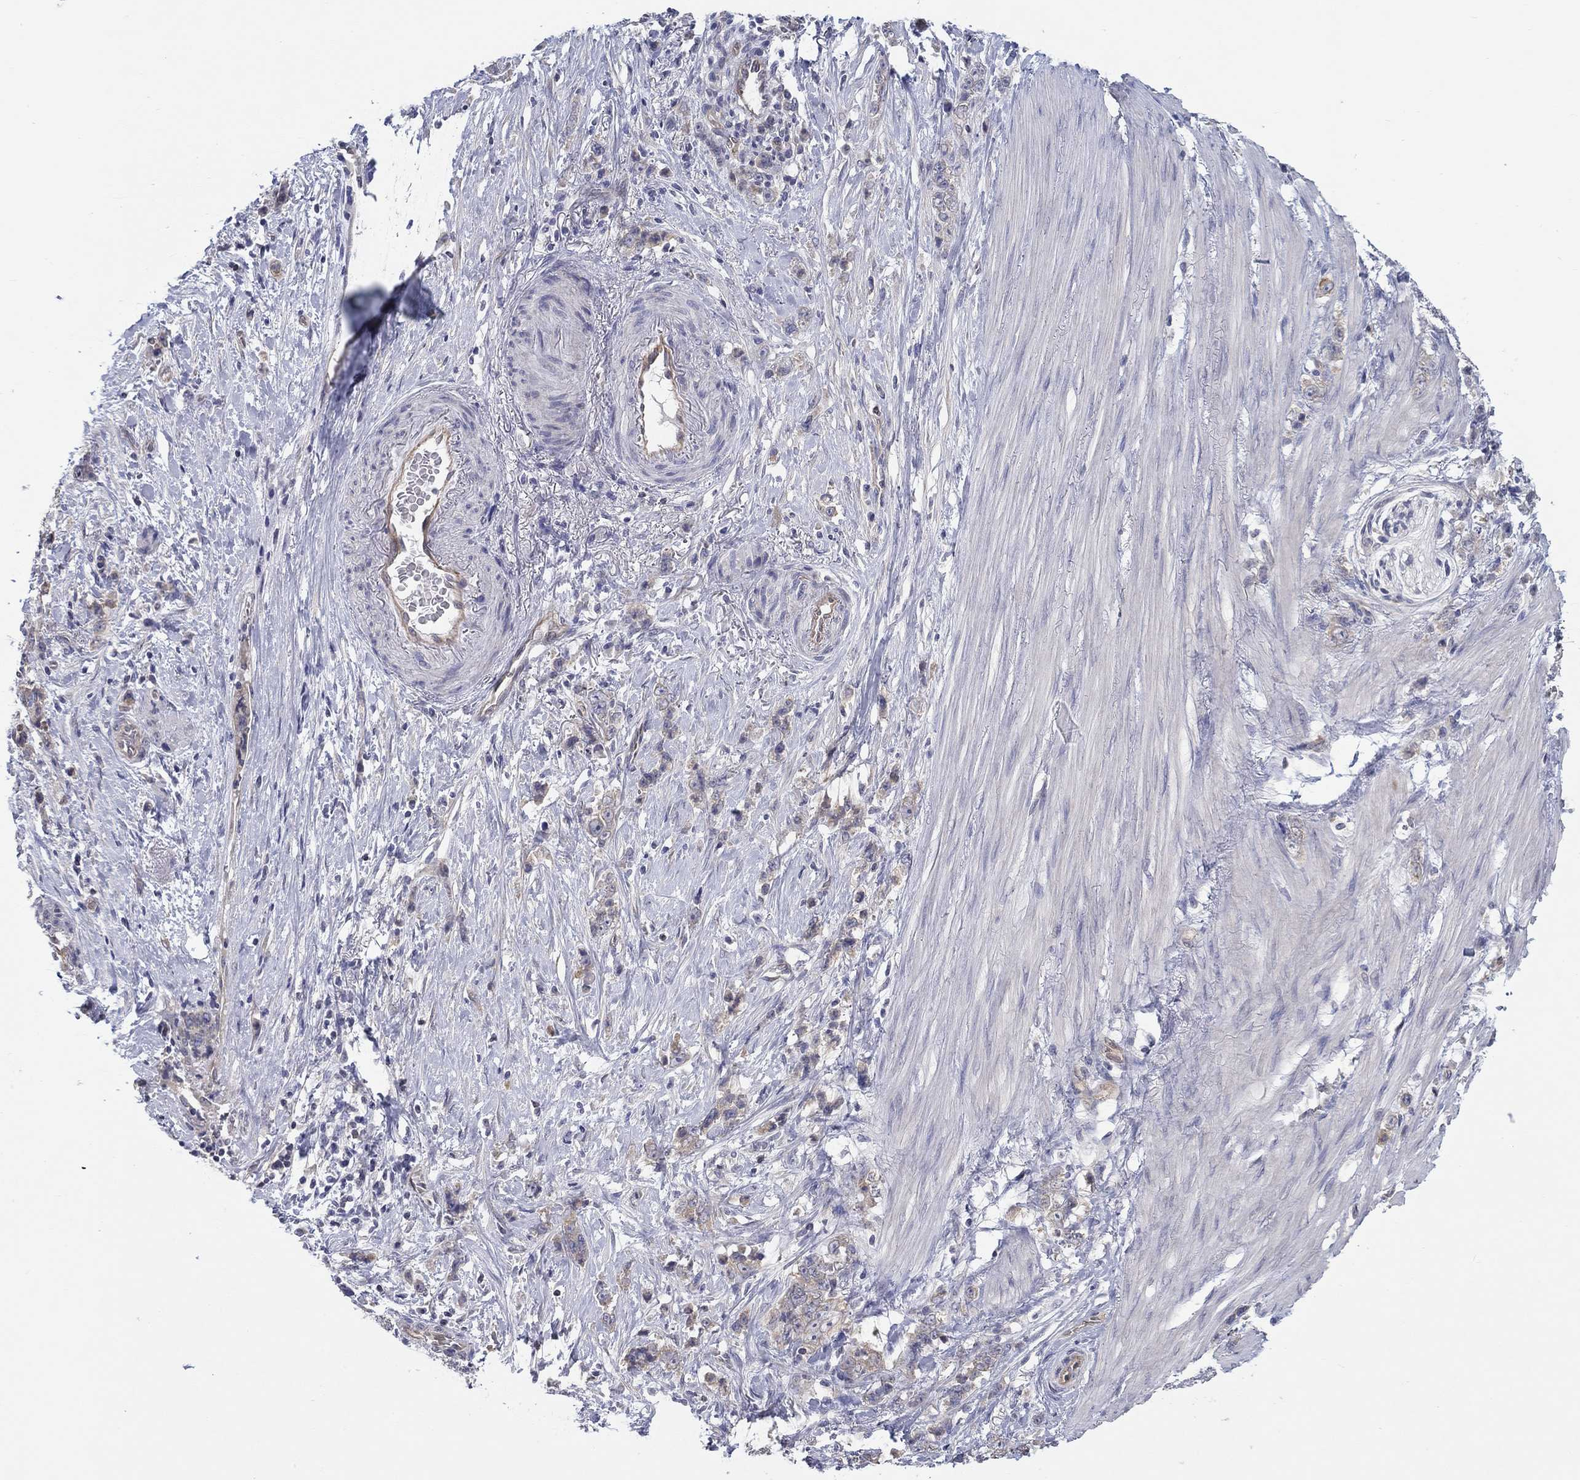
{"staining": {"intensity": "weak", "quantity": "<25%", "location": "cytoplasmic/membranous"}, "tissue": "stomach cancer", "cell_type": "Tumor cells", "image_type": "cancer", "snomed": [{"axis": "morphology", "description": "Adenocarcinoma, NOS"}, {"axis": "topography", "description": "Stomach, lower"}], "caption": "Protein analysis of stomach adenocarcinoma demonstrates no significant expression in tumor cells.", "gene": "ERMP1", "patient": {"sex": "male", "age": 88}}